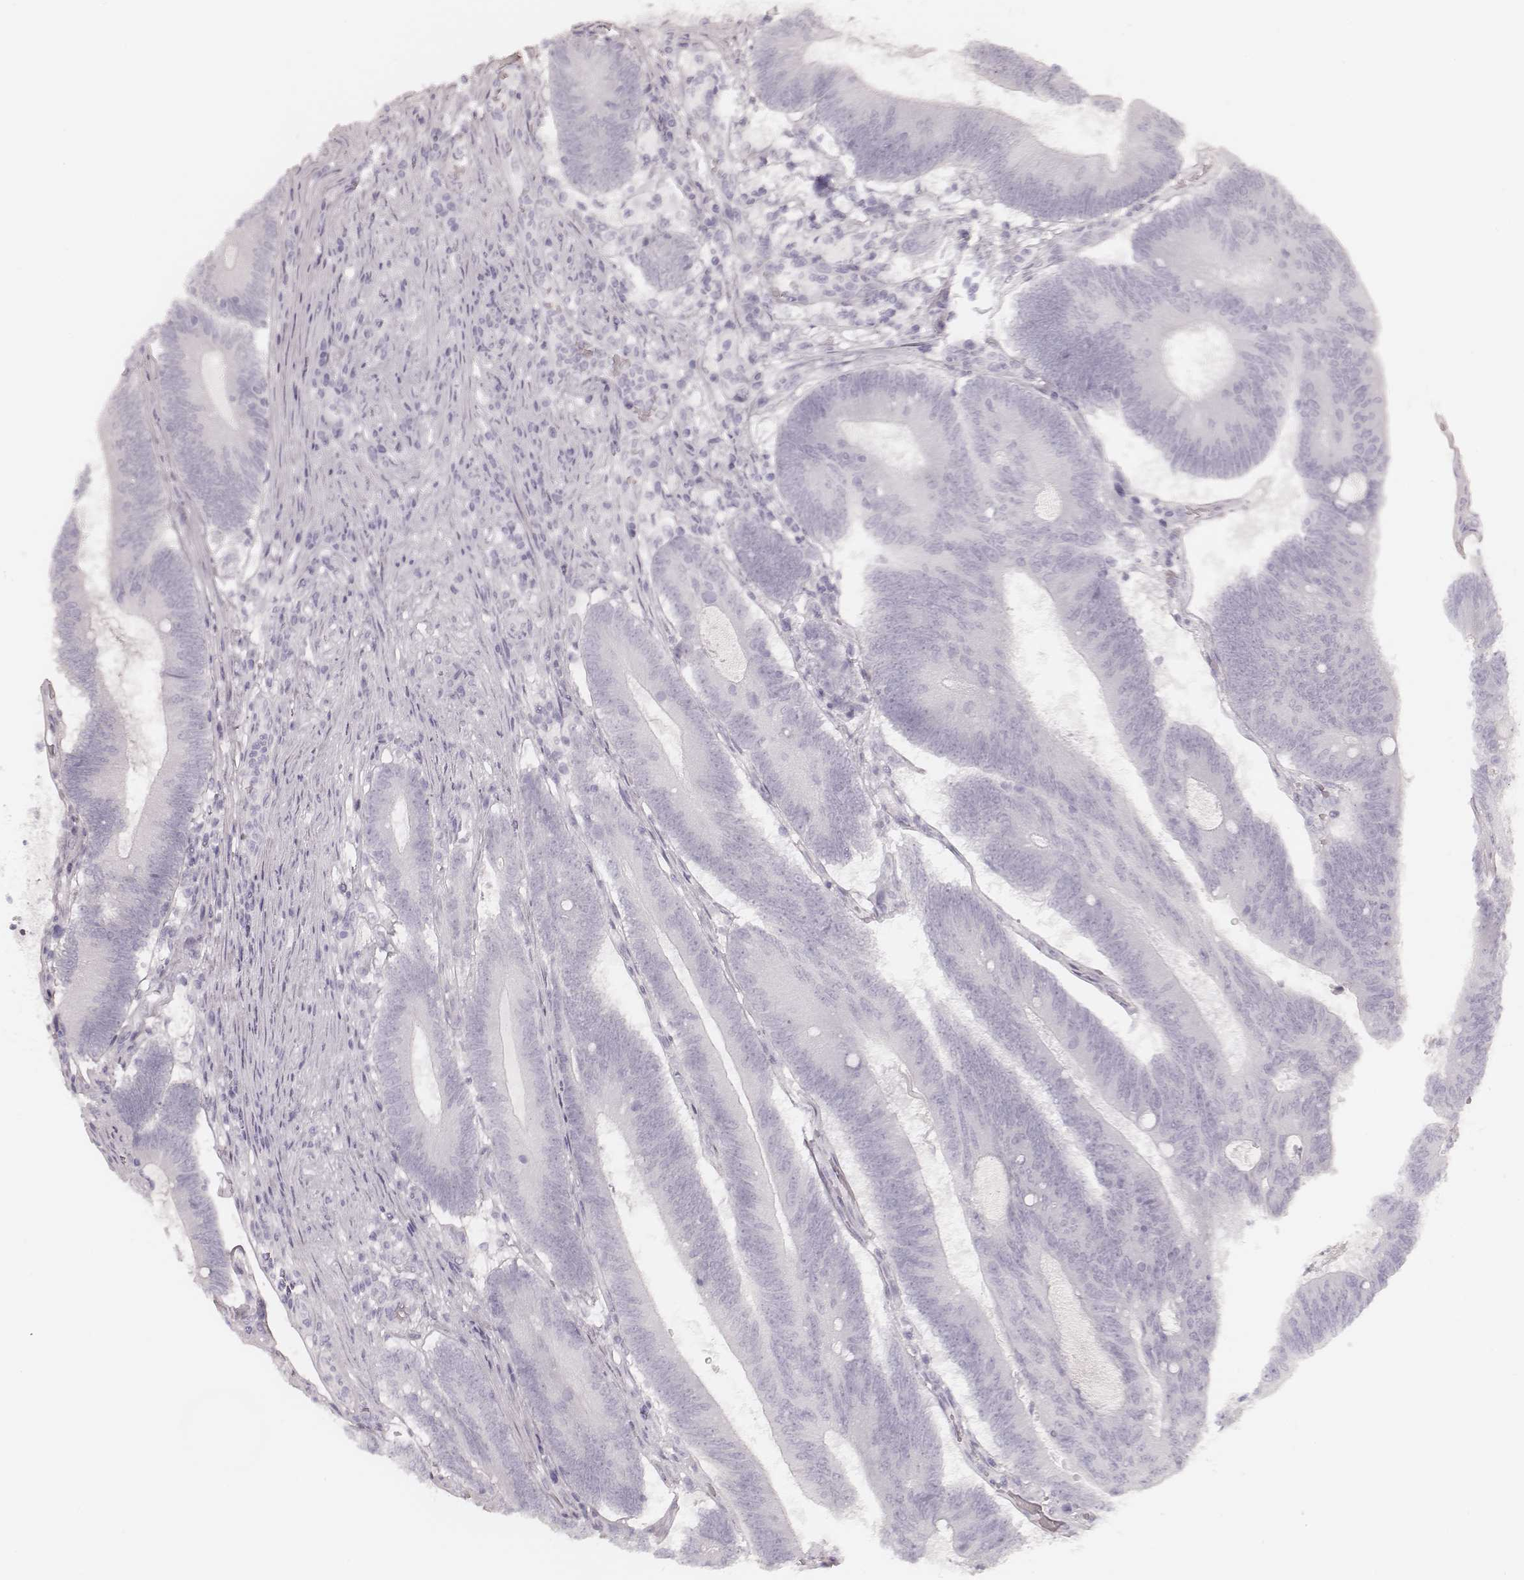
{"staining": {"intensity": "negative", "quantity": "none", "location": "none"}, "tissue": "colorectal cancer", "cell_type": "Tumor cells", "image_type": "cancer", "snomed": [{"axis": "morphology", "description": "Adenocarcinoma, NOS"}, {"axis": "topography", "description": "Colon"}], "caption": "This is an IHC image of human colorectal adenocarcinoma. There is no staining in tumor cells.", "gene": "KRT72", "patient": {"sex": "female", "age": 70}}